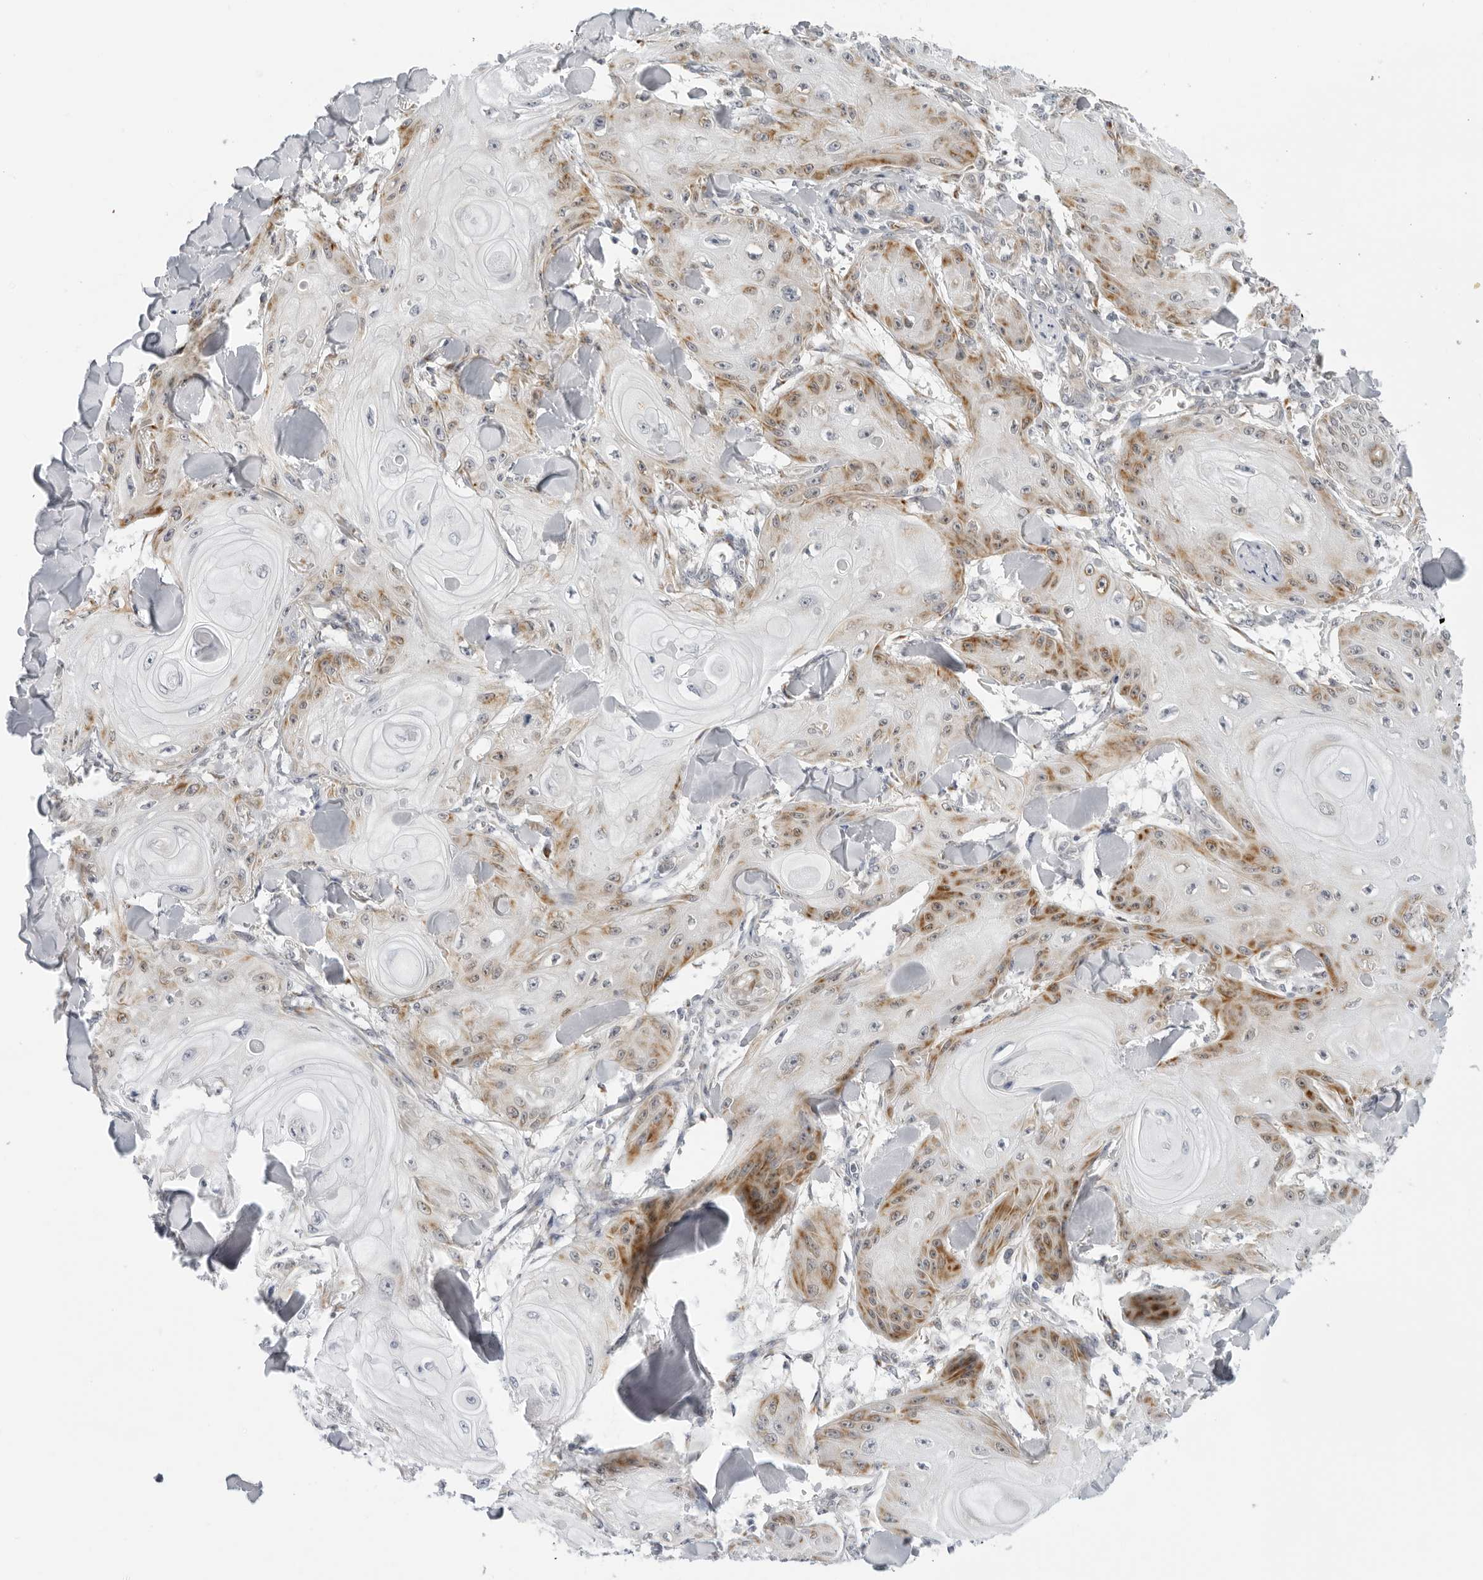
{"staining": {"intensity": "moderate", "quantity": "25%-75%", "location": "cytoplasmic/membranous"}, "tissue": "skin cancer", "cell_type": "Tumor cells", "image_type": "cancer", "snomed": [{"axis": "morphology", "description": "Squamous cell carcinoma, NOS"}, {"axis": "topography", "description": "Skin"}], "caption": "Immunohistochemical staining of human skin squamous cell carcinoma displays moderate cytoplasmic/membranous protein staining in about 25%-75% of tumor cells.", "gene": "CIART", "patient": {"sex": "male", "age": 74}}